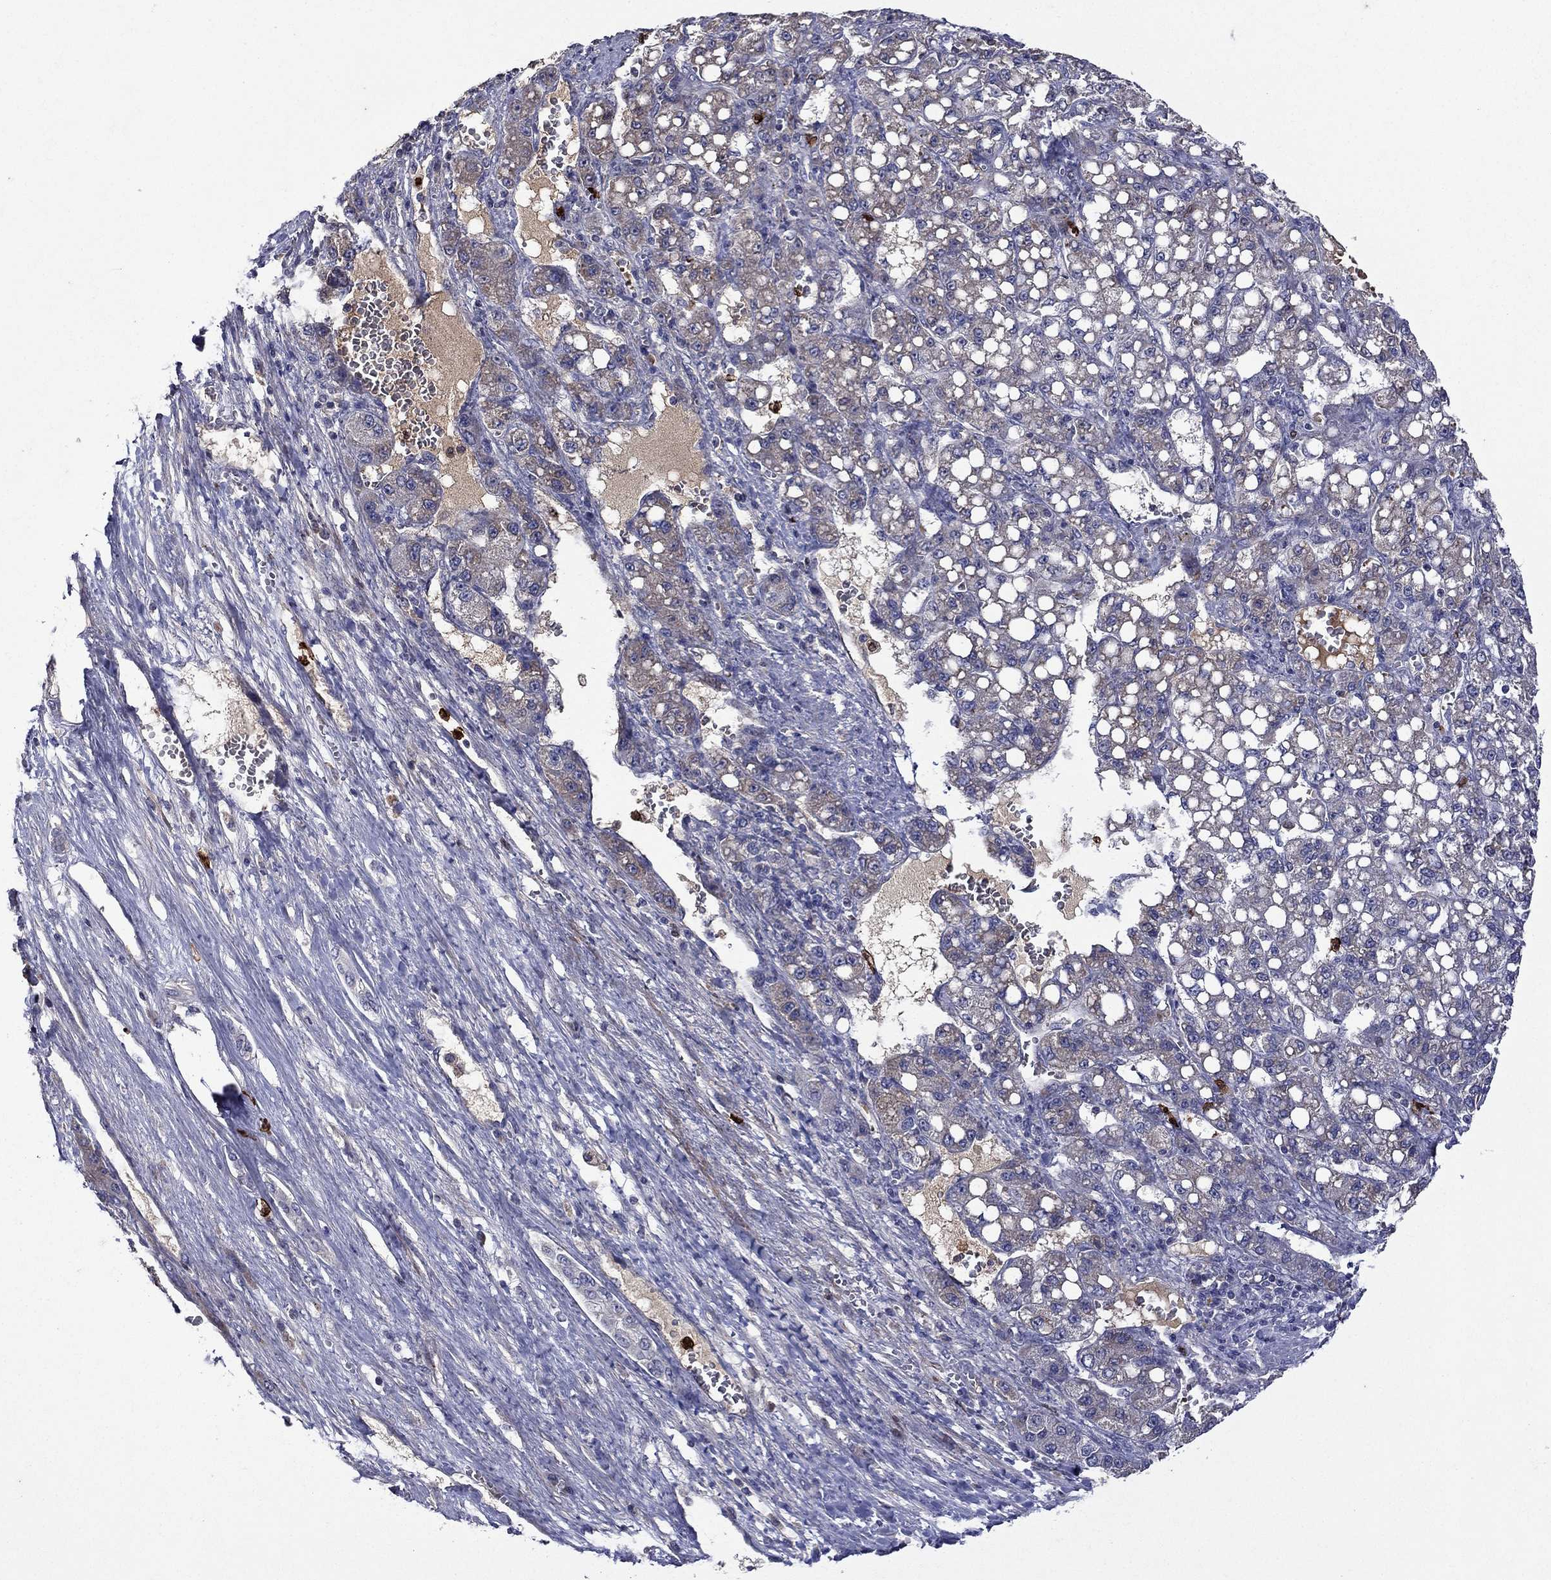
{"staining": {"intensity": "negative", "quantity": "none", "location": "none"}, "tissue": "liver cancer", "cell_type": "Tumor cells", "image_type": "cancer", "snomed": [{"axis": "morphology", "description": "Carcinoma, Hepatocellular, NOS"}, {"axis": "topography", "description": "Liver"}], "caption": "This histopathology image is of liver cancer (hepatocellular carcinoma) stained with immunohistochemistry to label a protein in brown with the nuclei are counter-stained blue. There is no staining in tumor cells.", "gene": "SATB1", "patient": {"sex": "female", "age": 65}}